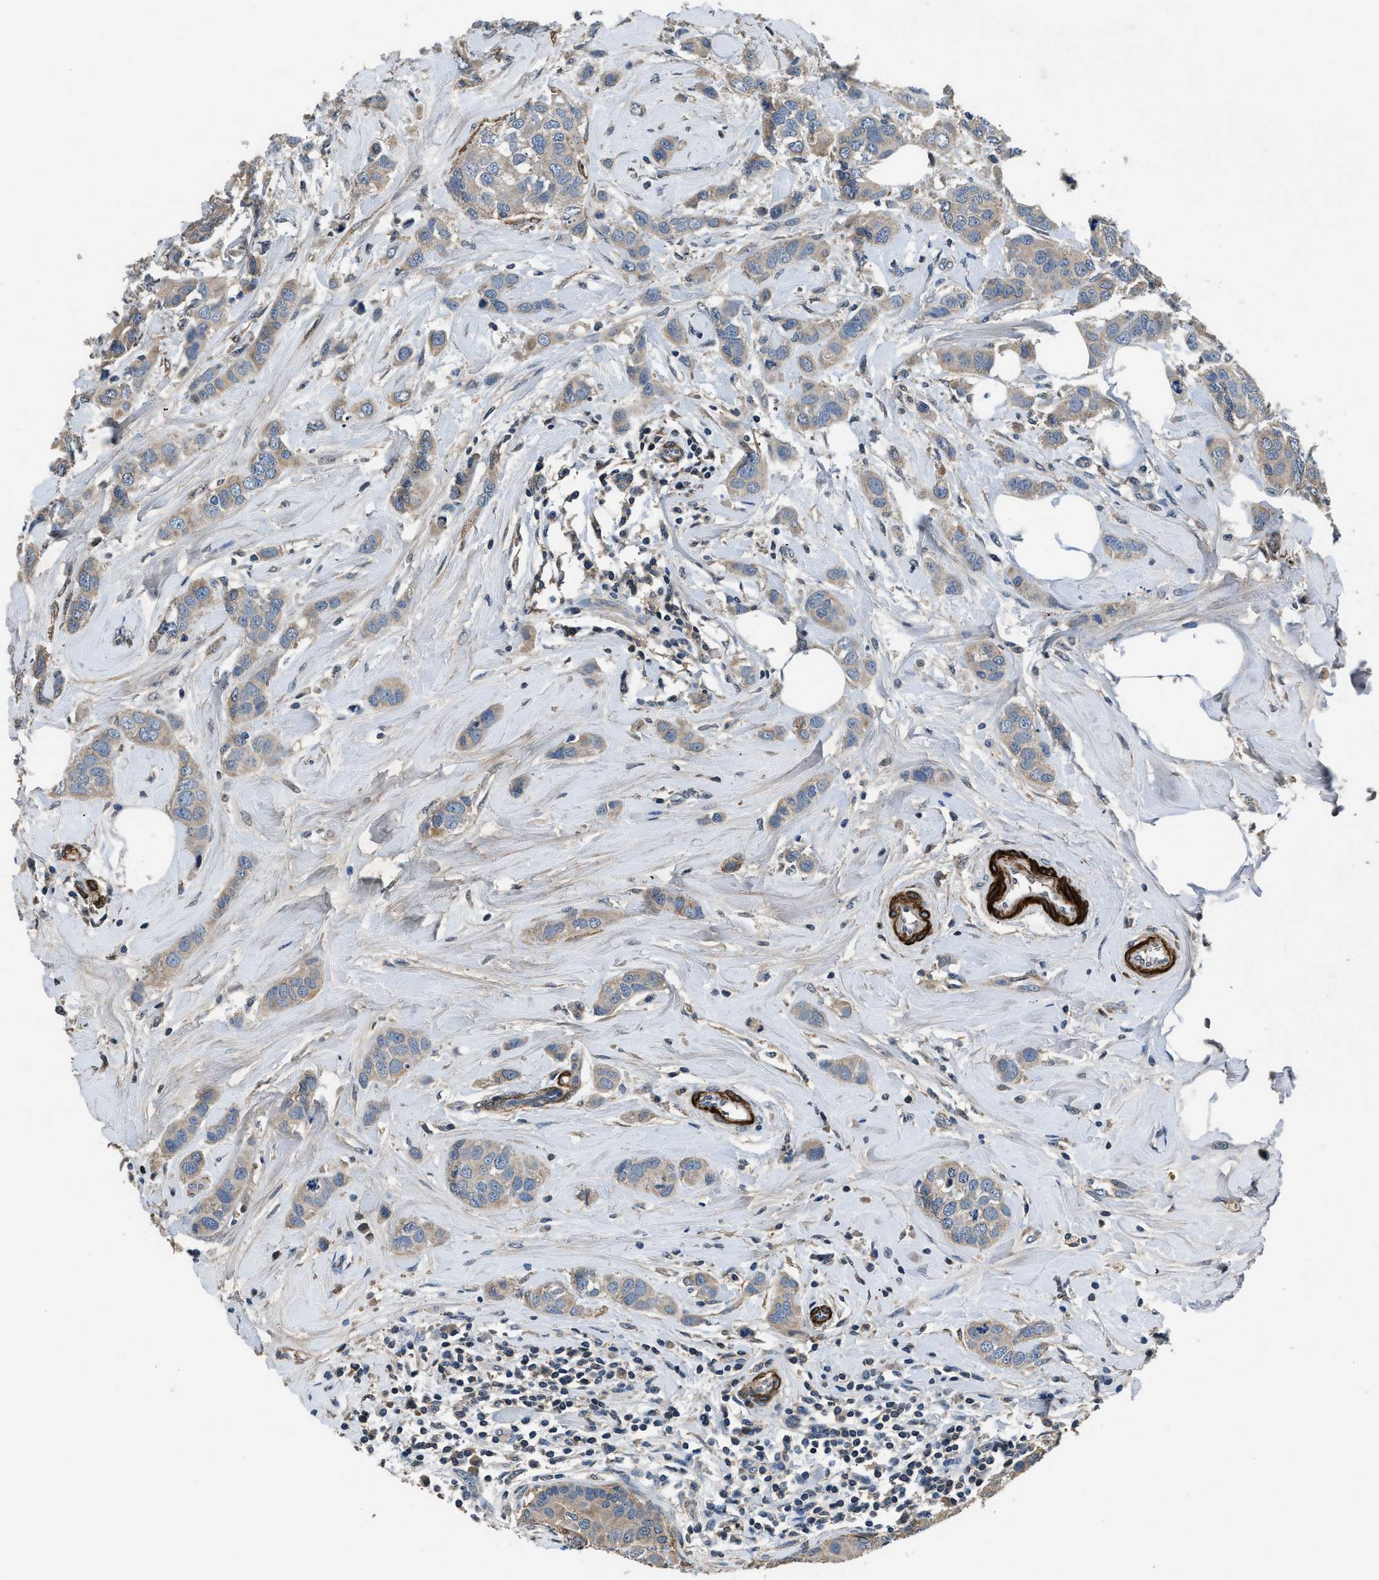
{"staining": {"intensity": "weak", "quantity": ">75%", "location": "cytoplasmic/membranous"}, "tissue": "breast cancer", "cell_type": "Tumor cells", "image_type": "cancer", "snomed": [{"axis": "morphology", "description": "Duct carcinoma"}, {"axis": "topography", "description": "Breast"}], "caption": "Infiltrating ductal carcinoma (breast) tissue exhibits weak cytoplasmic/membranous expression in approximately >75% of tumor cells, visualized by immunohistochemistry.", "gene": "LANCL2", "patient": {"sex": "female", "age": 50}}